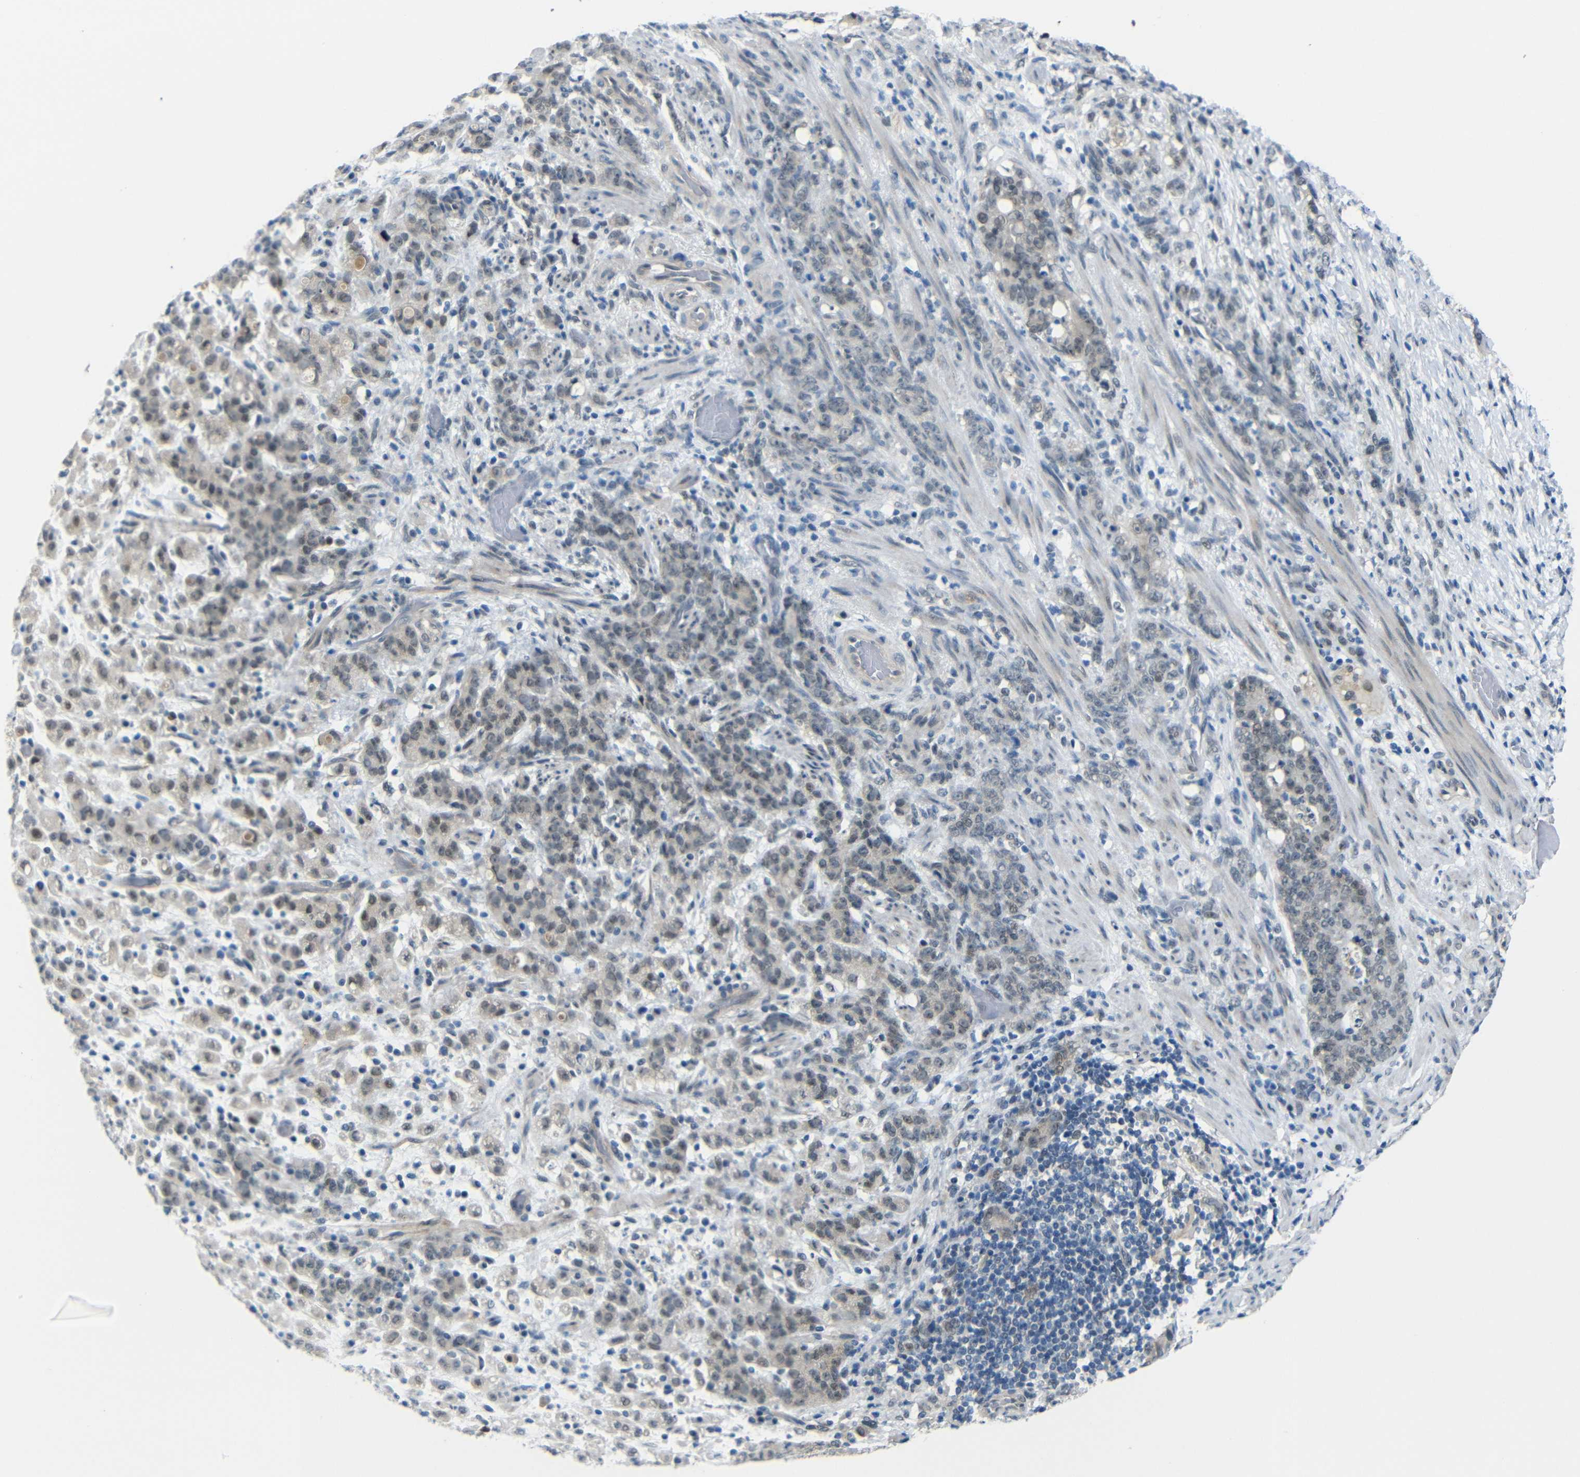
{"staining": {"intensity": "weak", "quantity": "<25%", "location": "nuclear"}, "tissue": "stomach cancer", "cell_type": "Tumor cells", "image_type": "cancer", "snomed": [{"axis": "morphology", "description": "Adenocarcinoma, NOS"}, {"axis": "topography", "description": "Stomach, lower"}], "caption": "DAB (3,3'-diaminobenzidine) immunohistochemical staining of human stomach cancer demonstrates no significant expression in tumor cells.", "gene": "GPR158", "patient": {"sex": "male", "age": 88}}